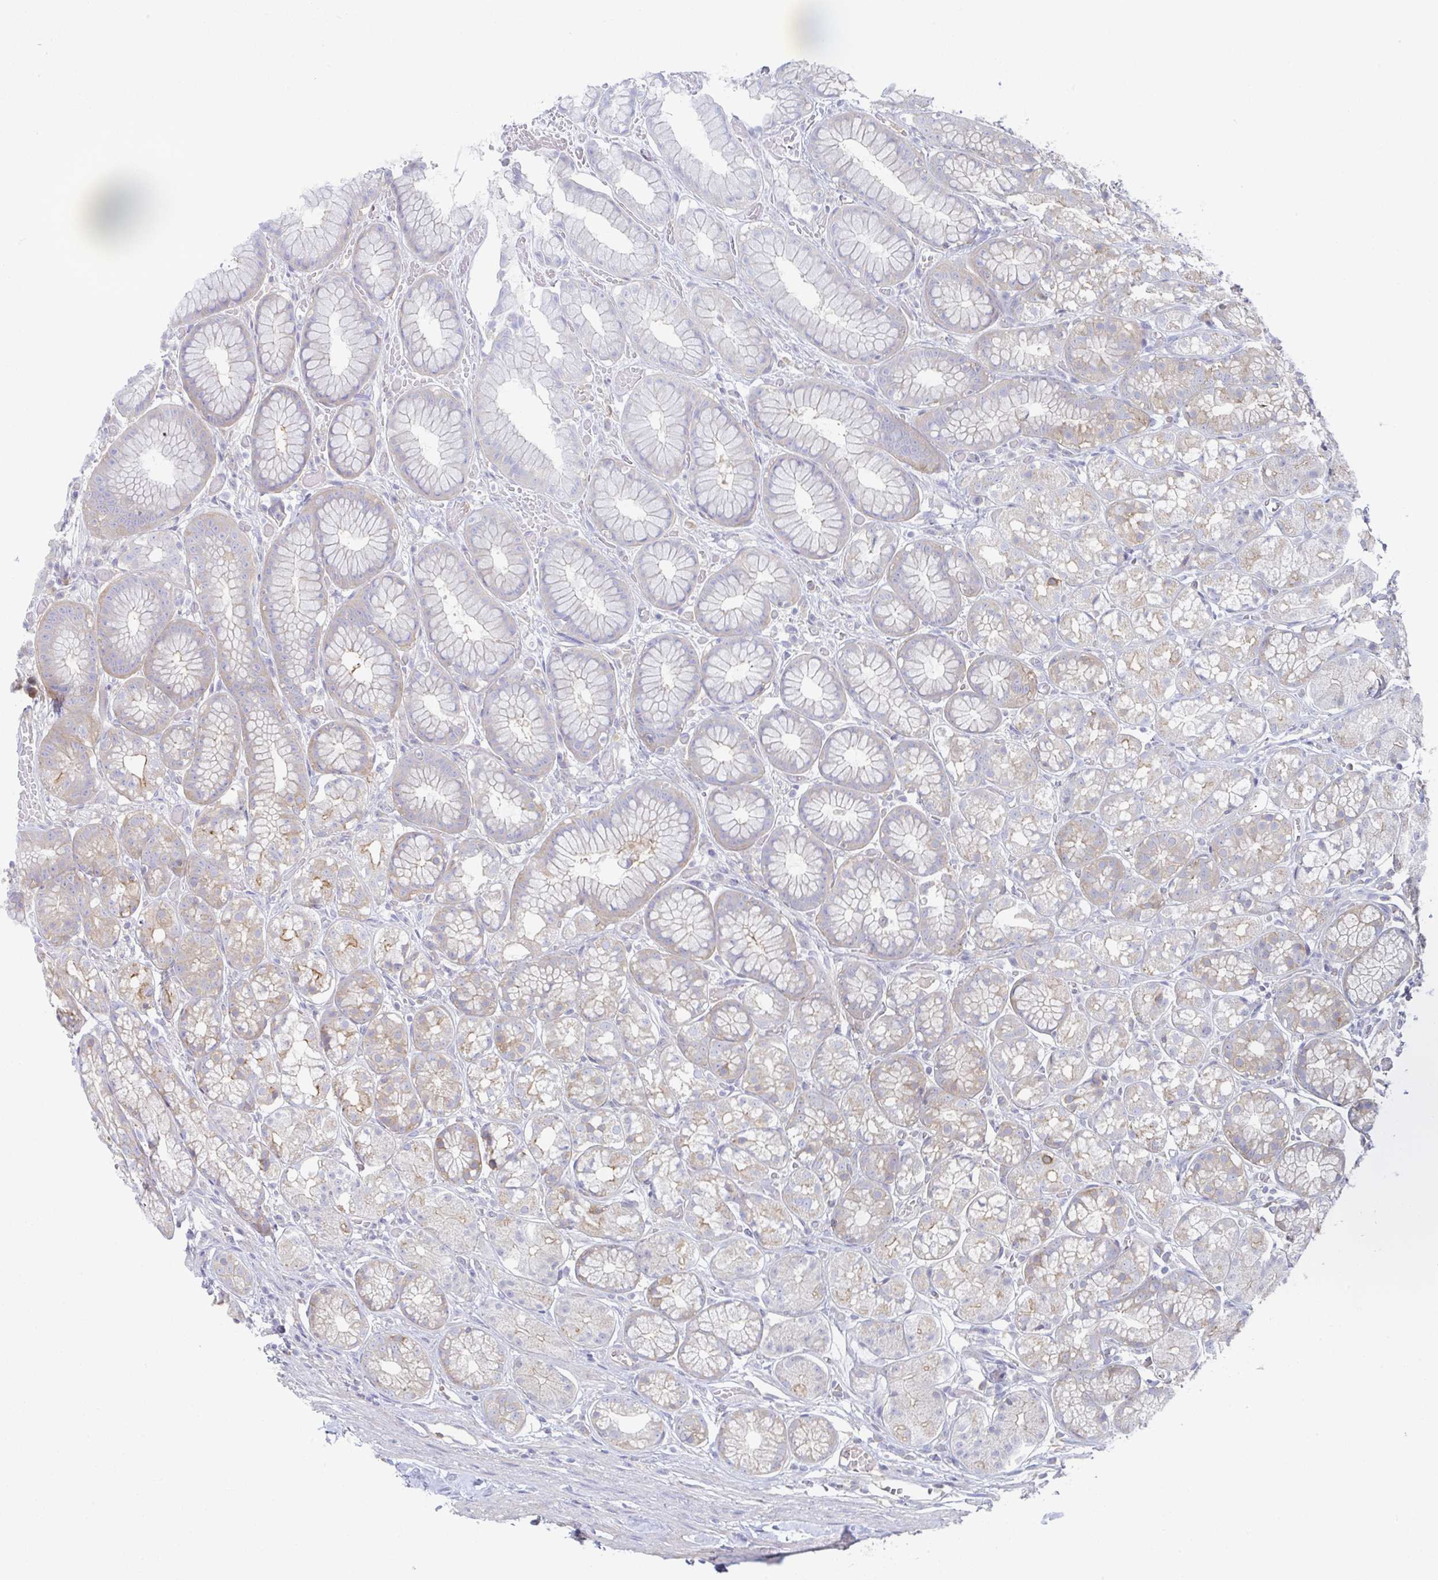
{"staining": {"intensity": "weak", "quantity": "<25%", "location": "cytoplasmic/membranous"}, "tissue": "stomach", "cell_type": "Glandular cells", "image_type": "normal", "snomed": [{"axis": "morphology", "description": "Normal tissue, NOS"}, {"axis": "topography", "description": "Smooth muscle"}, {"axis": "topography", "description": "Stomach"}], "caption": "This is an immunohistochemistry (IHC) photomicrograph of normal human stomach. There is no staining in glandular cells.", "gene": "AMPD2", "patient": {"sex": "male", "age": 70}}